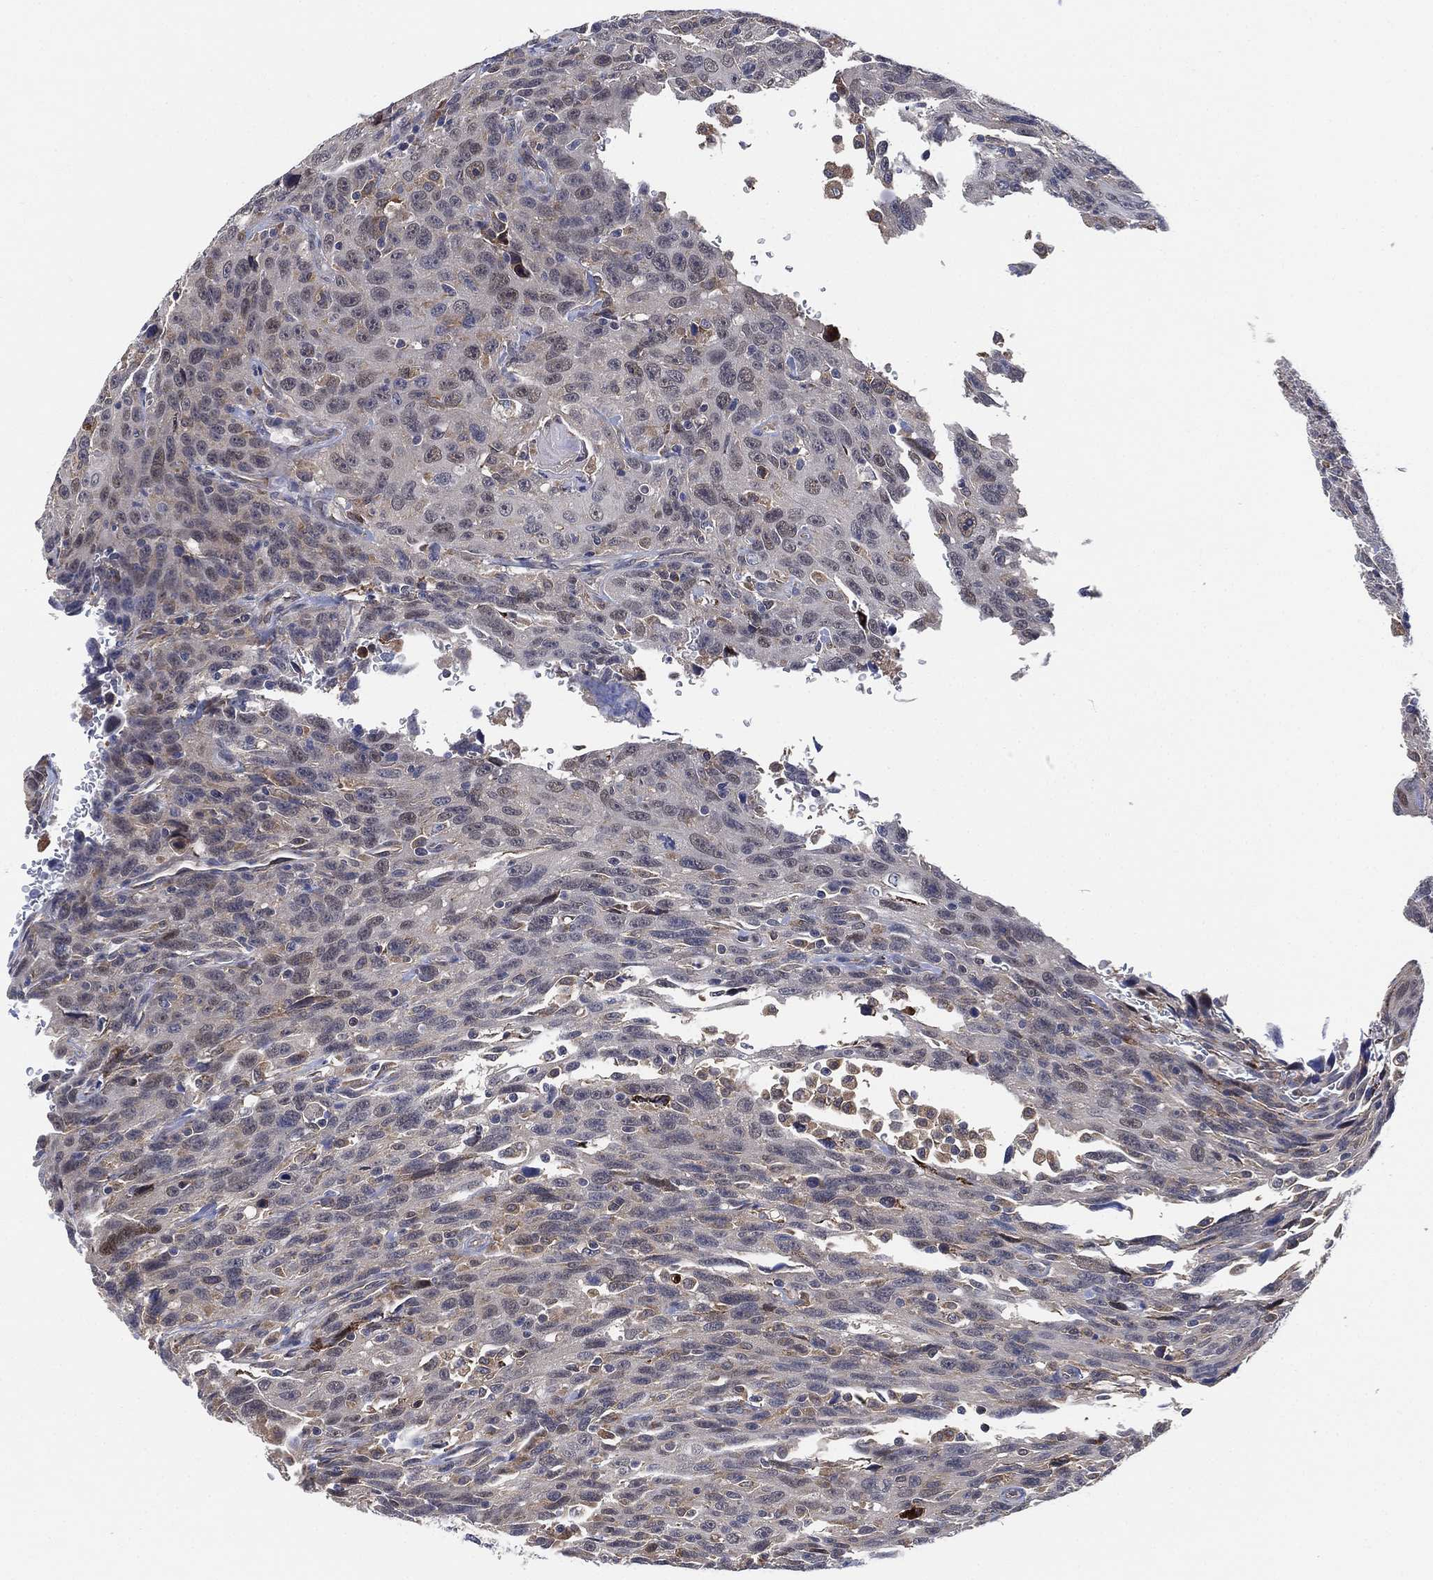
{"staining": {"intensity": "negative", "quantity": "none", "location": "none"}, "tissue": "urothelial cancer", "cell_type": "Tumor cells", "image_type": "cancer", "snomed": [{"axis": "morphology", "description": "Urothelial carcinoma, NOS"}, {"axis": "morphology", "description": "Urothelial carcinoma, High grade"}, {"axis": "topography", "description": "Urinary bladder"}], "caption": "The histopathology image shows no significant positivity in tumor cells of urothelial cancer.", "gene": "FES", "patient": {"sex": "female", "age": 73}}